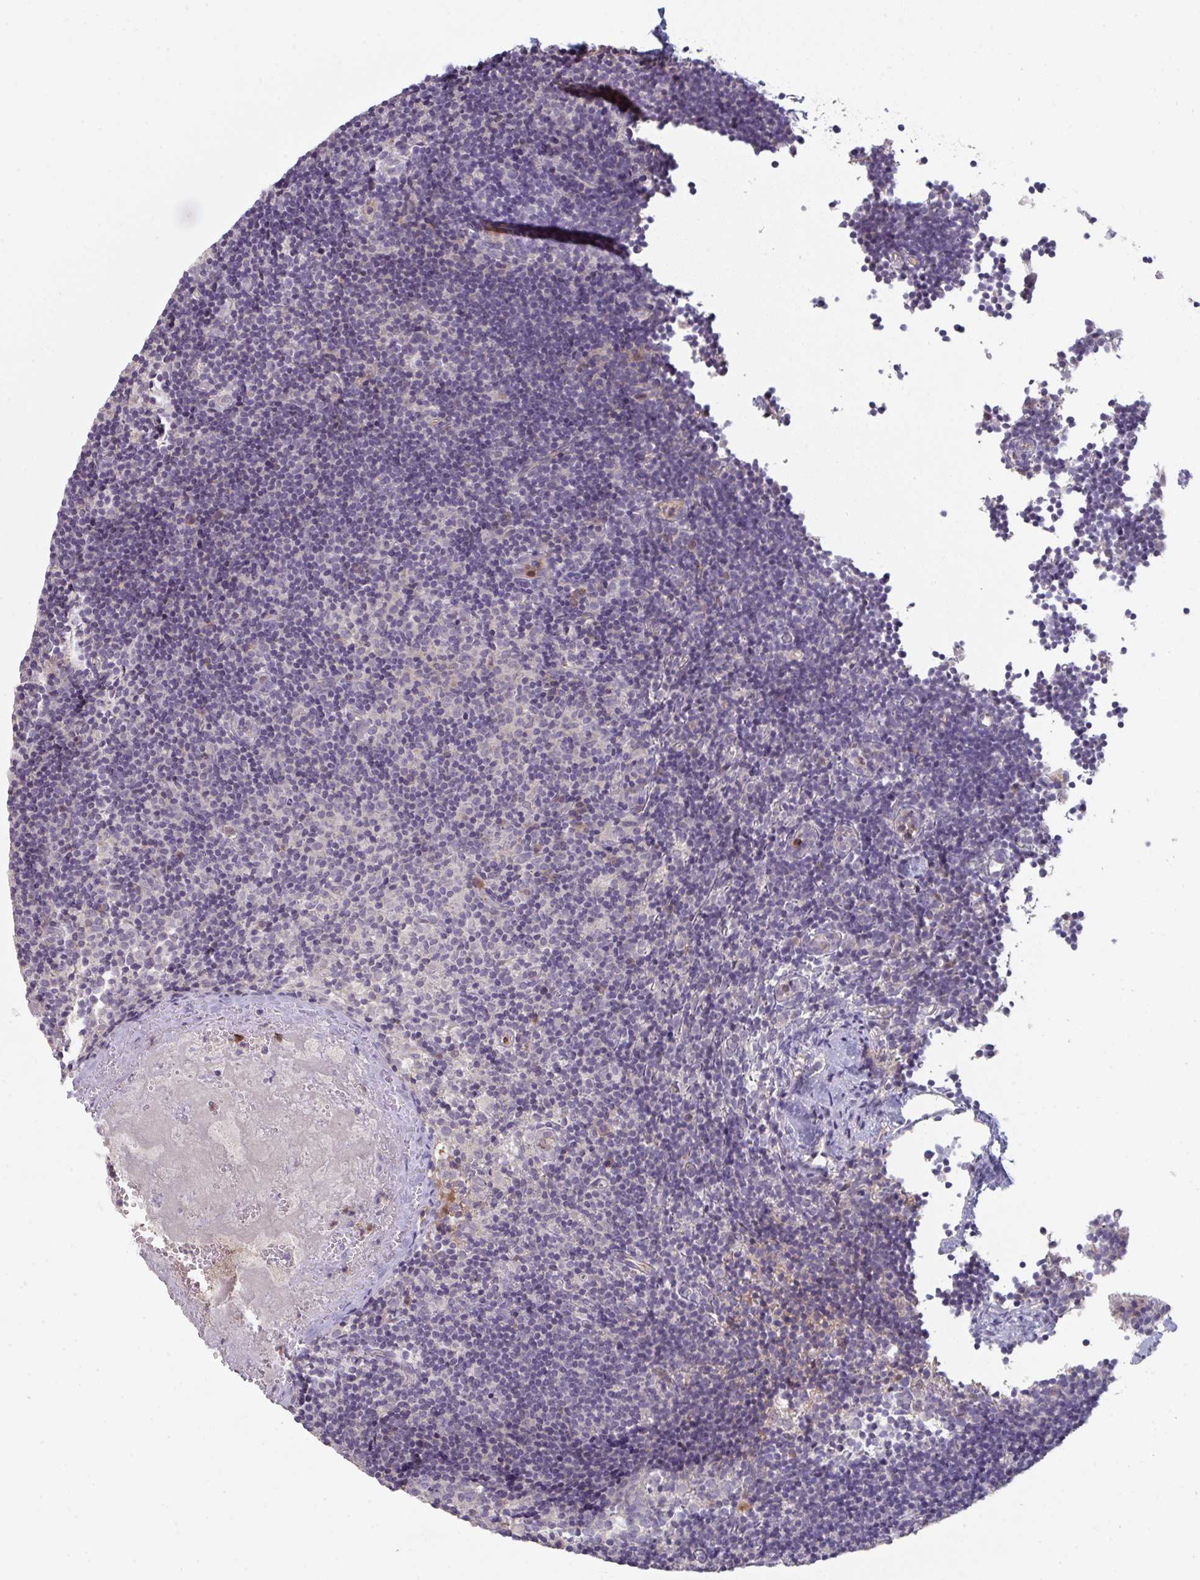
{"staining": {"intensity": "strong", "quantity": "<25%", "location": "cytoplasmic/membranous"}, "tissue": "lymph node", "cell_type": "Germinal center cells", "image_type": "normal", "snomed": [{"axis": "morphology", "description": "Normal tissue, NOS"}, {"axis": "topography", "description": "Lymph node"}], "caption": "This micrograph displays normal lymph node stained with immunohistochemistry (IHC) to label a protein in brown. The cytoplasmic/membranous of germinal center cells show strong positivity for the protein. Nuclei are counter-stained blue.", "gene": "HGFAC", "patient": {"sex": "female", "age": 45}}